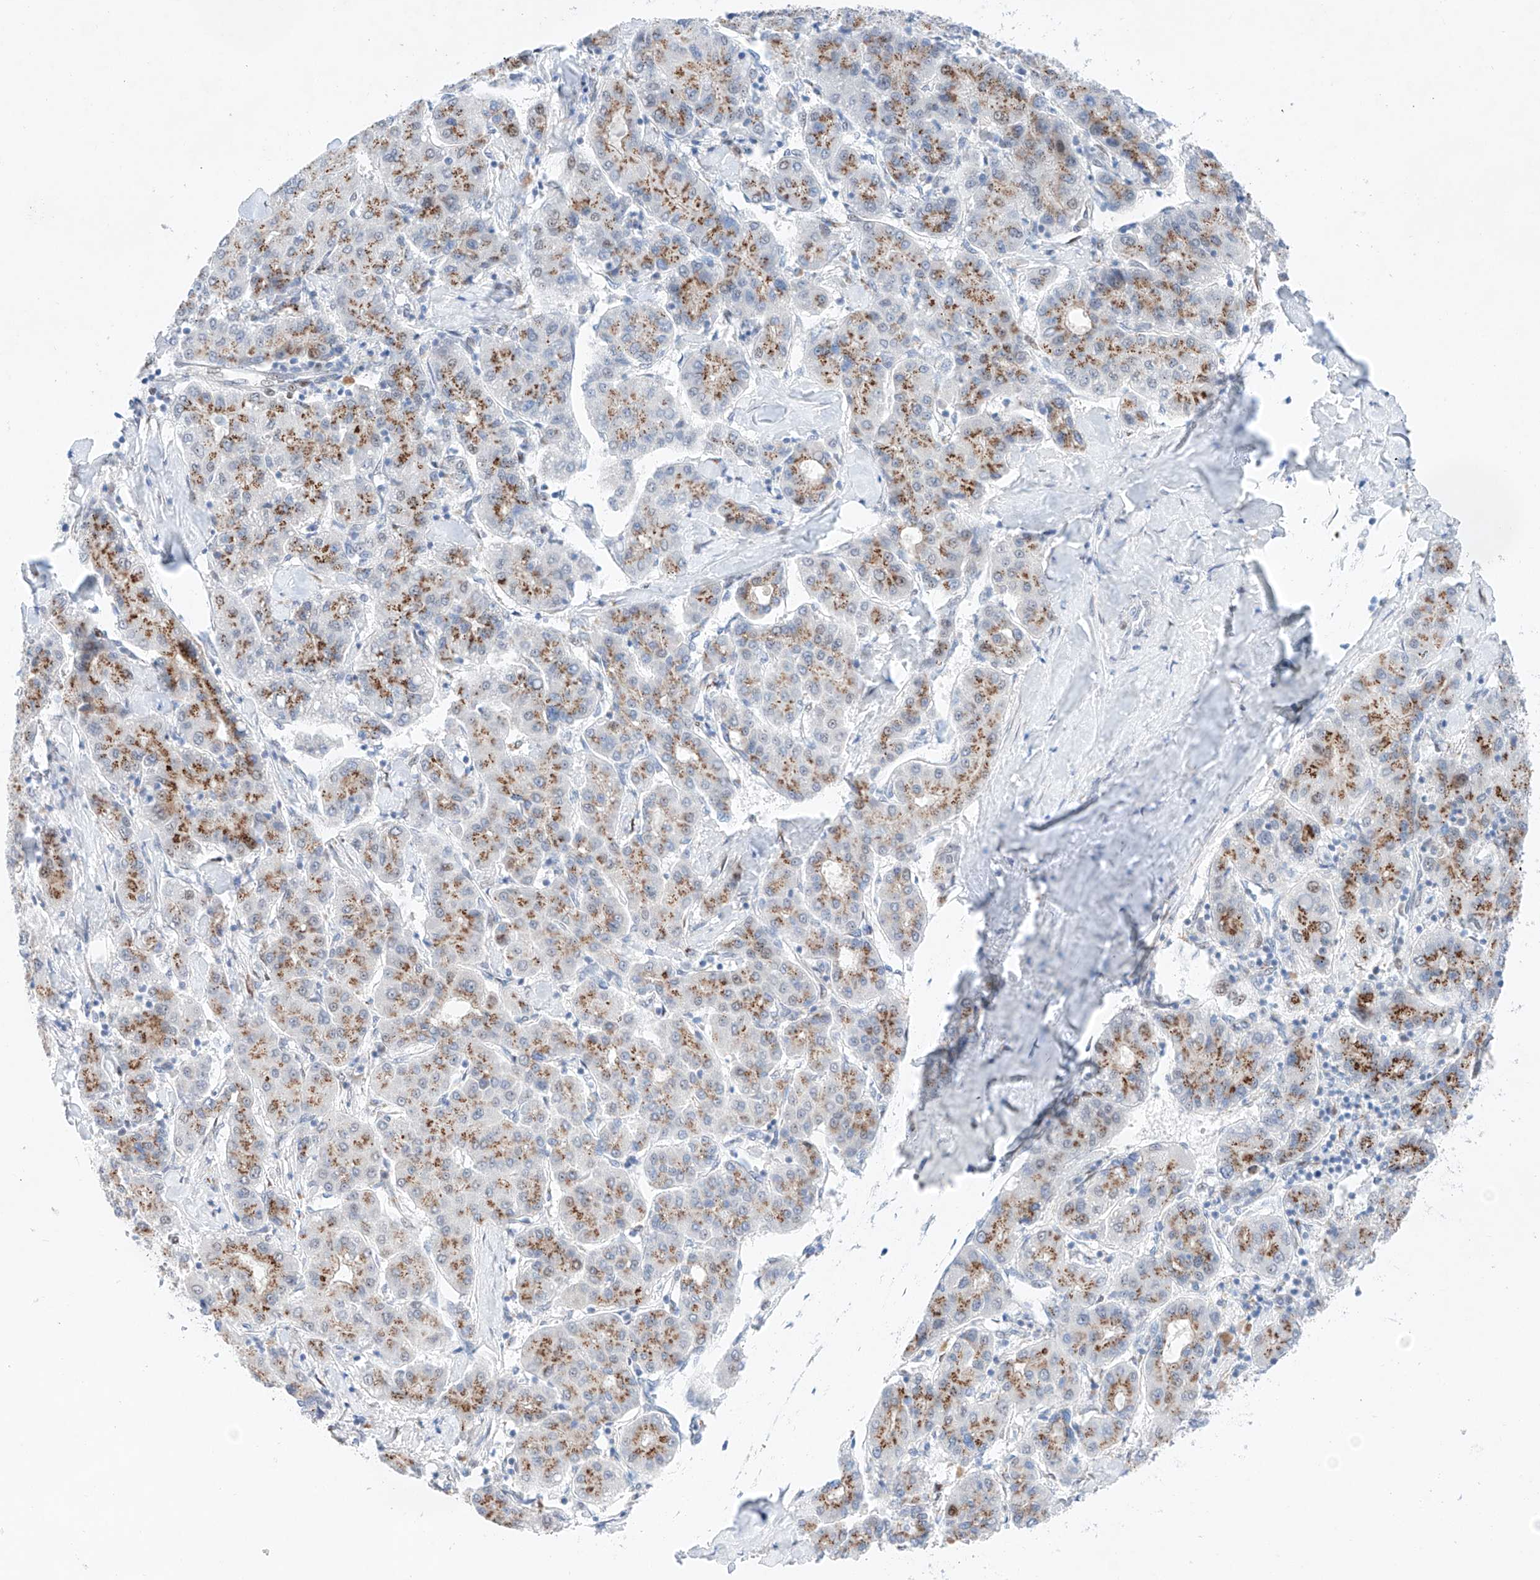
{"staining": {"intensity": "moderate", "quantity": ">75%", "location": "cytoplasmic/membranous"}, "tissue": "liver cancer", "cell_type": "Tumor cells", "image_type": "cancer", "snomed": [{"axis": "morphology", "description": "Carcinoma, Hepatocellular, NOS"}, {"axis": "topography", "description": "Liver"}], "caption": "Liver cancer stained with a protein marker shows moderate staining in tumor cells.", "gene": "NT5C3B", "patient": {"sex": "male", "age": 65}}